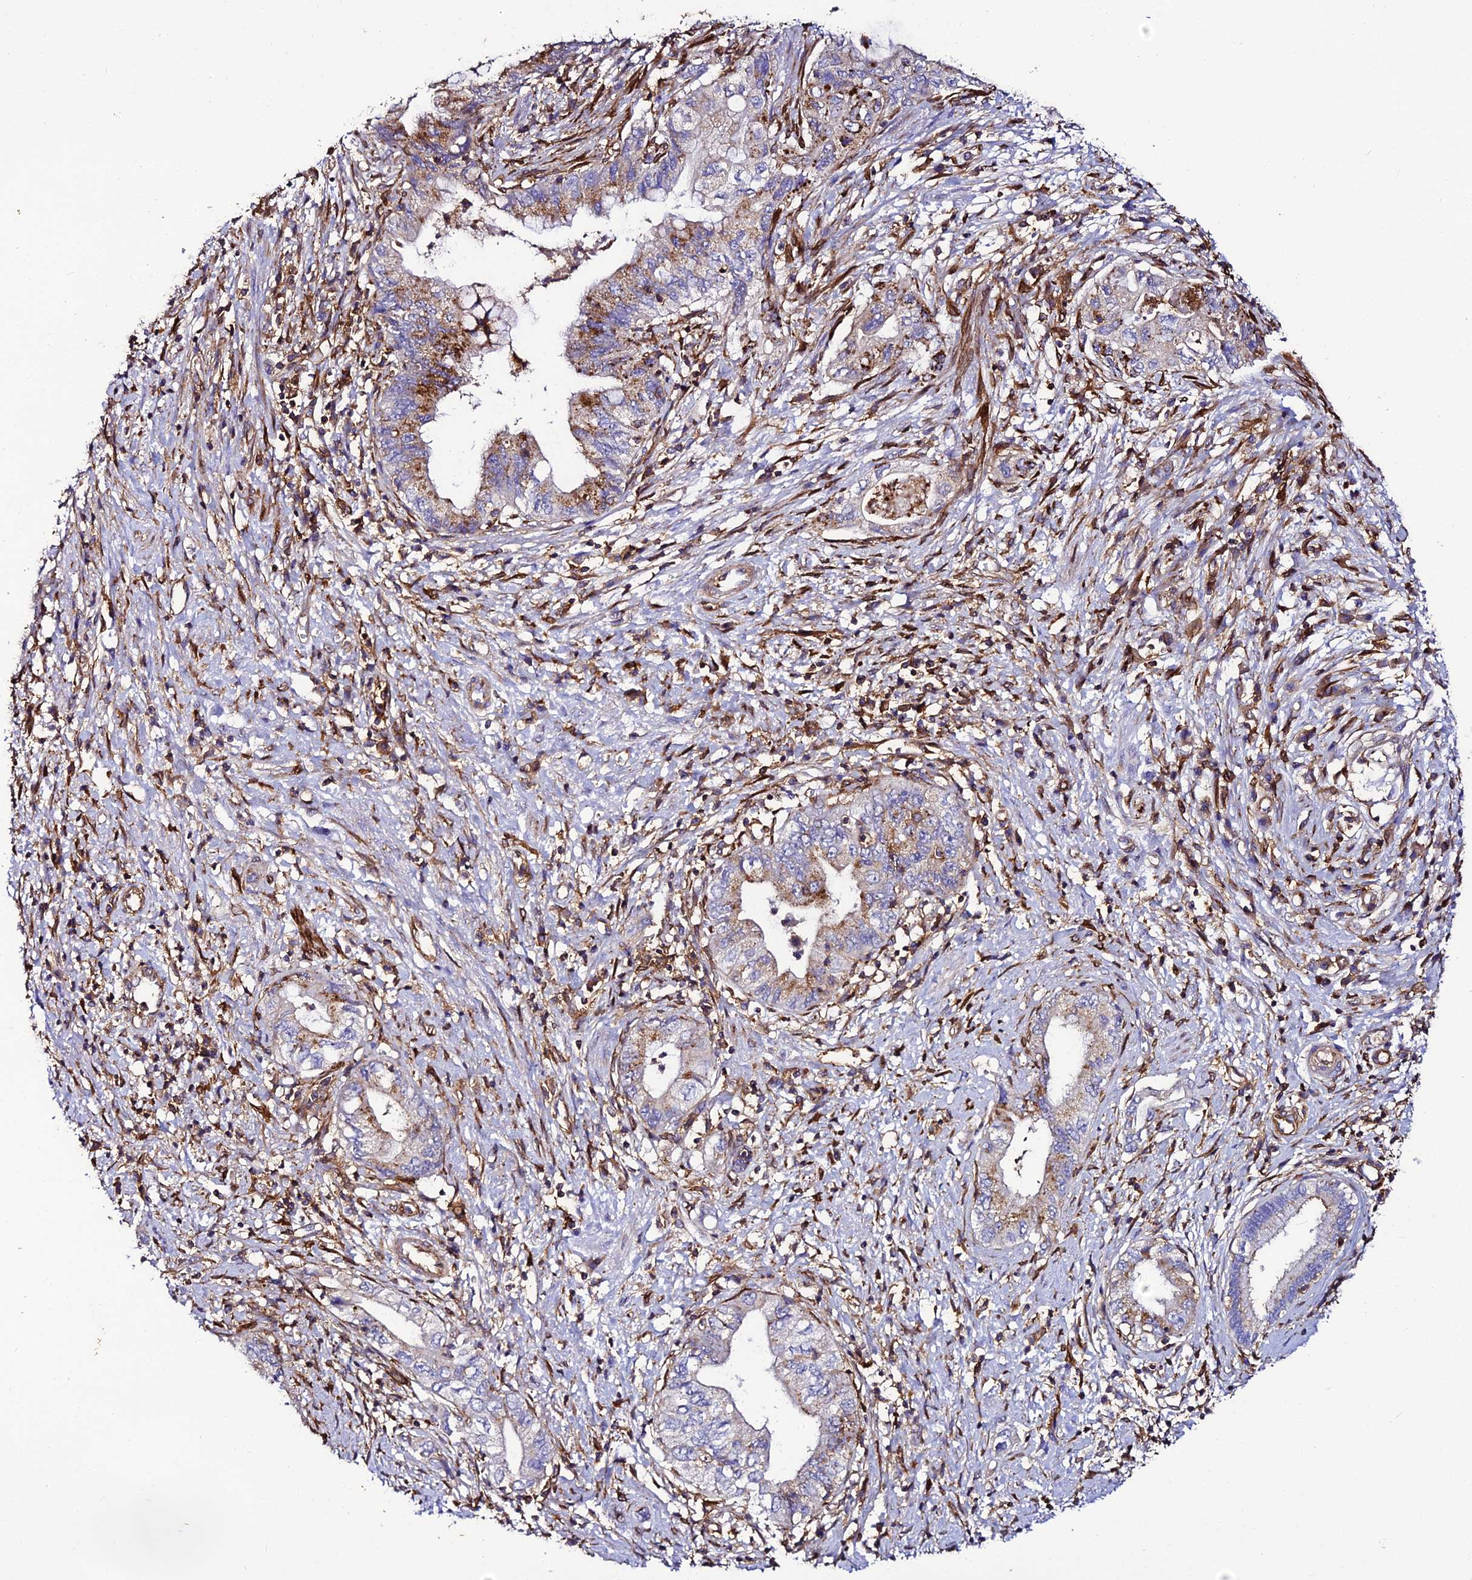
{"staining": {"intensity": "moderate", "quantity": "<25%", "location": "cytoplasmic/membranous"}, "tissue": "pancreatic cancer", "cell_type": "Tumor cells", "image_type": "cancer", "snomed": [{"axis": "morphology", "description": "Adenocarcinoma, NOS"}, {"axis": "topography", "description": "Pancreas"}], "caption": "Adenocarcinoma (pancreatic) stained with a brown dye exhibits moderate cytoplasmic/membranous positive expression in about <25% of tumor cells.", "gene": "TRPV2", "patient": {"sex": "female", "age": 73}}